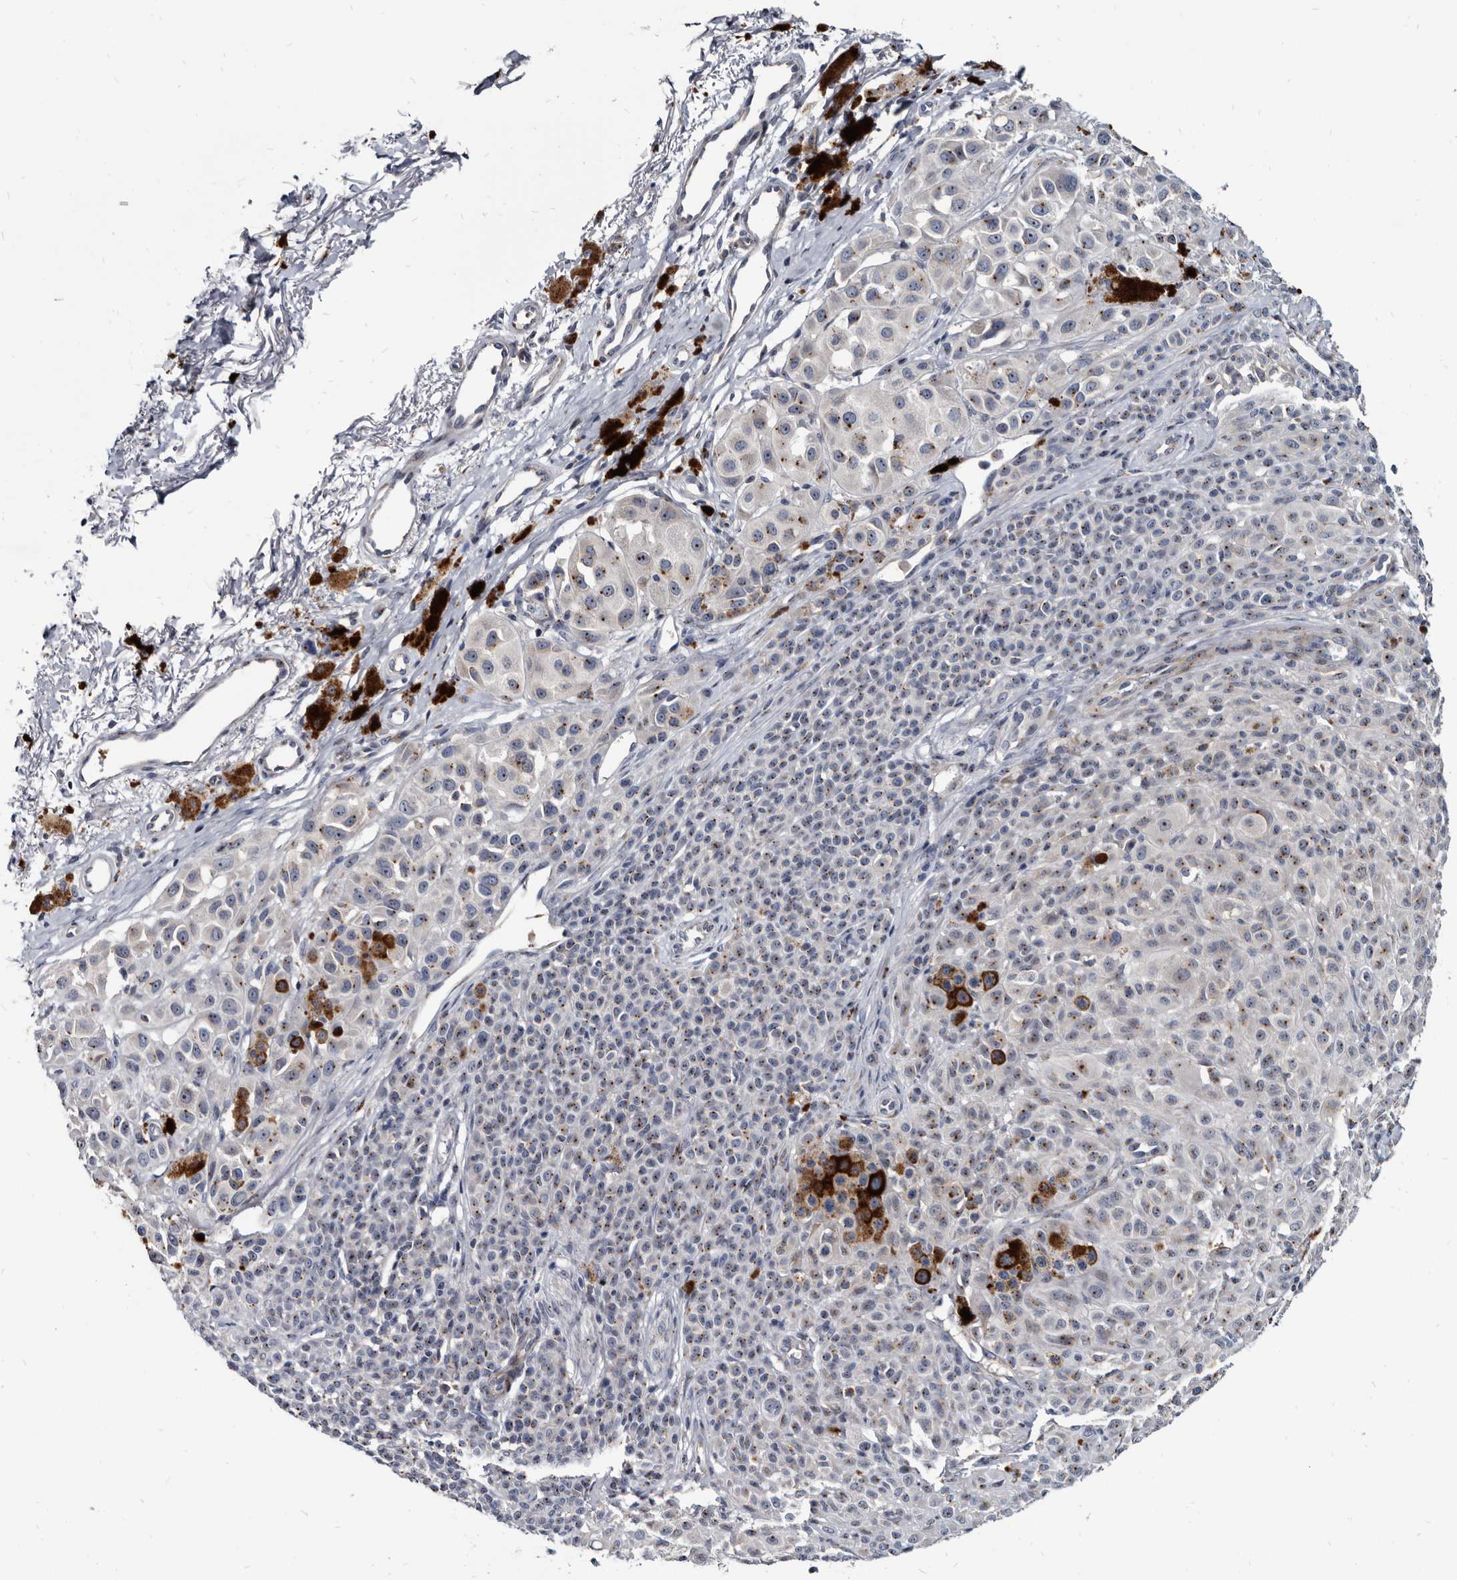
{"staining": {"intensity": "moderate", "quantity": ">75%", "location": "cytoplasmic/membranous"}, "tissue": "melanoma", "cell_type": "Tumor cells", "image_type": "cancer", "snomed": [{"axis": "morphology", "description": "Malignant melanoma, NOS"}, {"axis": "topography", "description": "Skin of leg"}], "caption": "High-power microscopy captured an immunohistochemistry micrograph of melanoma, revealing moderate cytoplasmic/membranous positivity in approximately >75% of tumor cells. The staining is performed using DAB (3,3'-diaminobenzidine) brown chromogen to label protein expression. The nuclei are counter-stained blue using hematoxylin.", "gene": "PRSS8", "patient": {"sex": "female", "age": 72}}